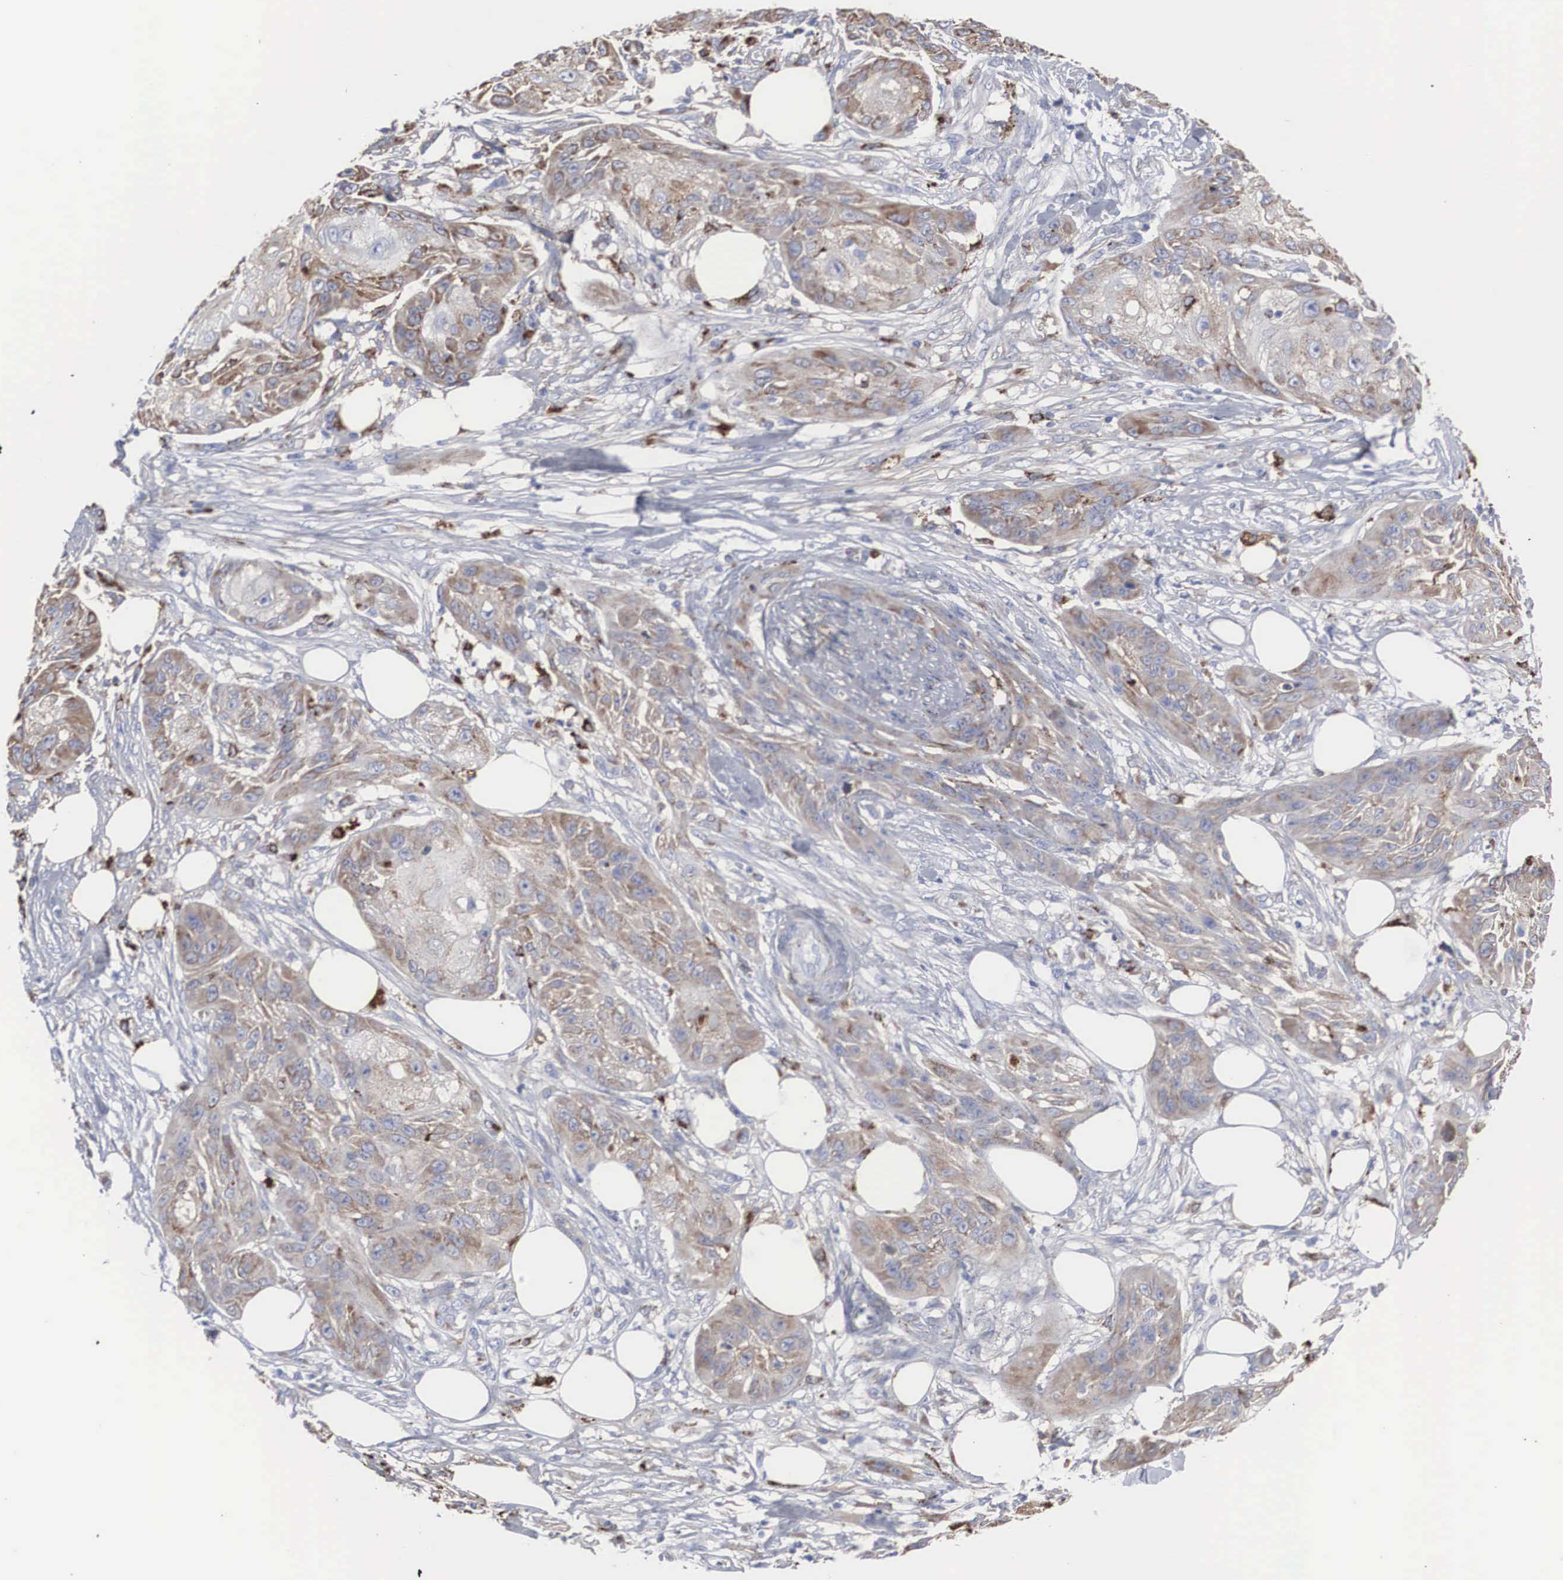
{"staining": {"intensity": "weak", "quantity": "25%-75%", "location": "cytoplasmic/membranous"}, "tissue": "skin cancer", "cell_type": "Tumor cells", "image_type": "cancer", "snomed": [{"axis": "morphology", "description": "Squamous cell carcinoma, NOS"}, {"axis": "topography", "description": "Skin"}], "caption": "Weak cytoplasmic/membranous expression for a protein is appreciated in approximately 25%-75% of tumor cells of skin squamous cell carcinoma using immunohistochemistry (IHC).", "gene": "LGALS3BP", "patient": {"sex": "female", "age": 88}}